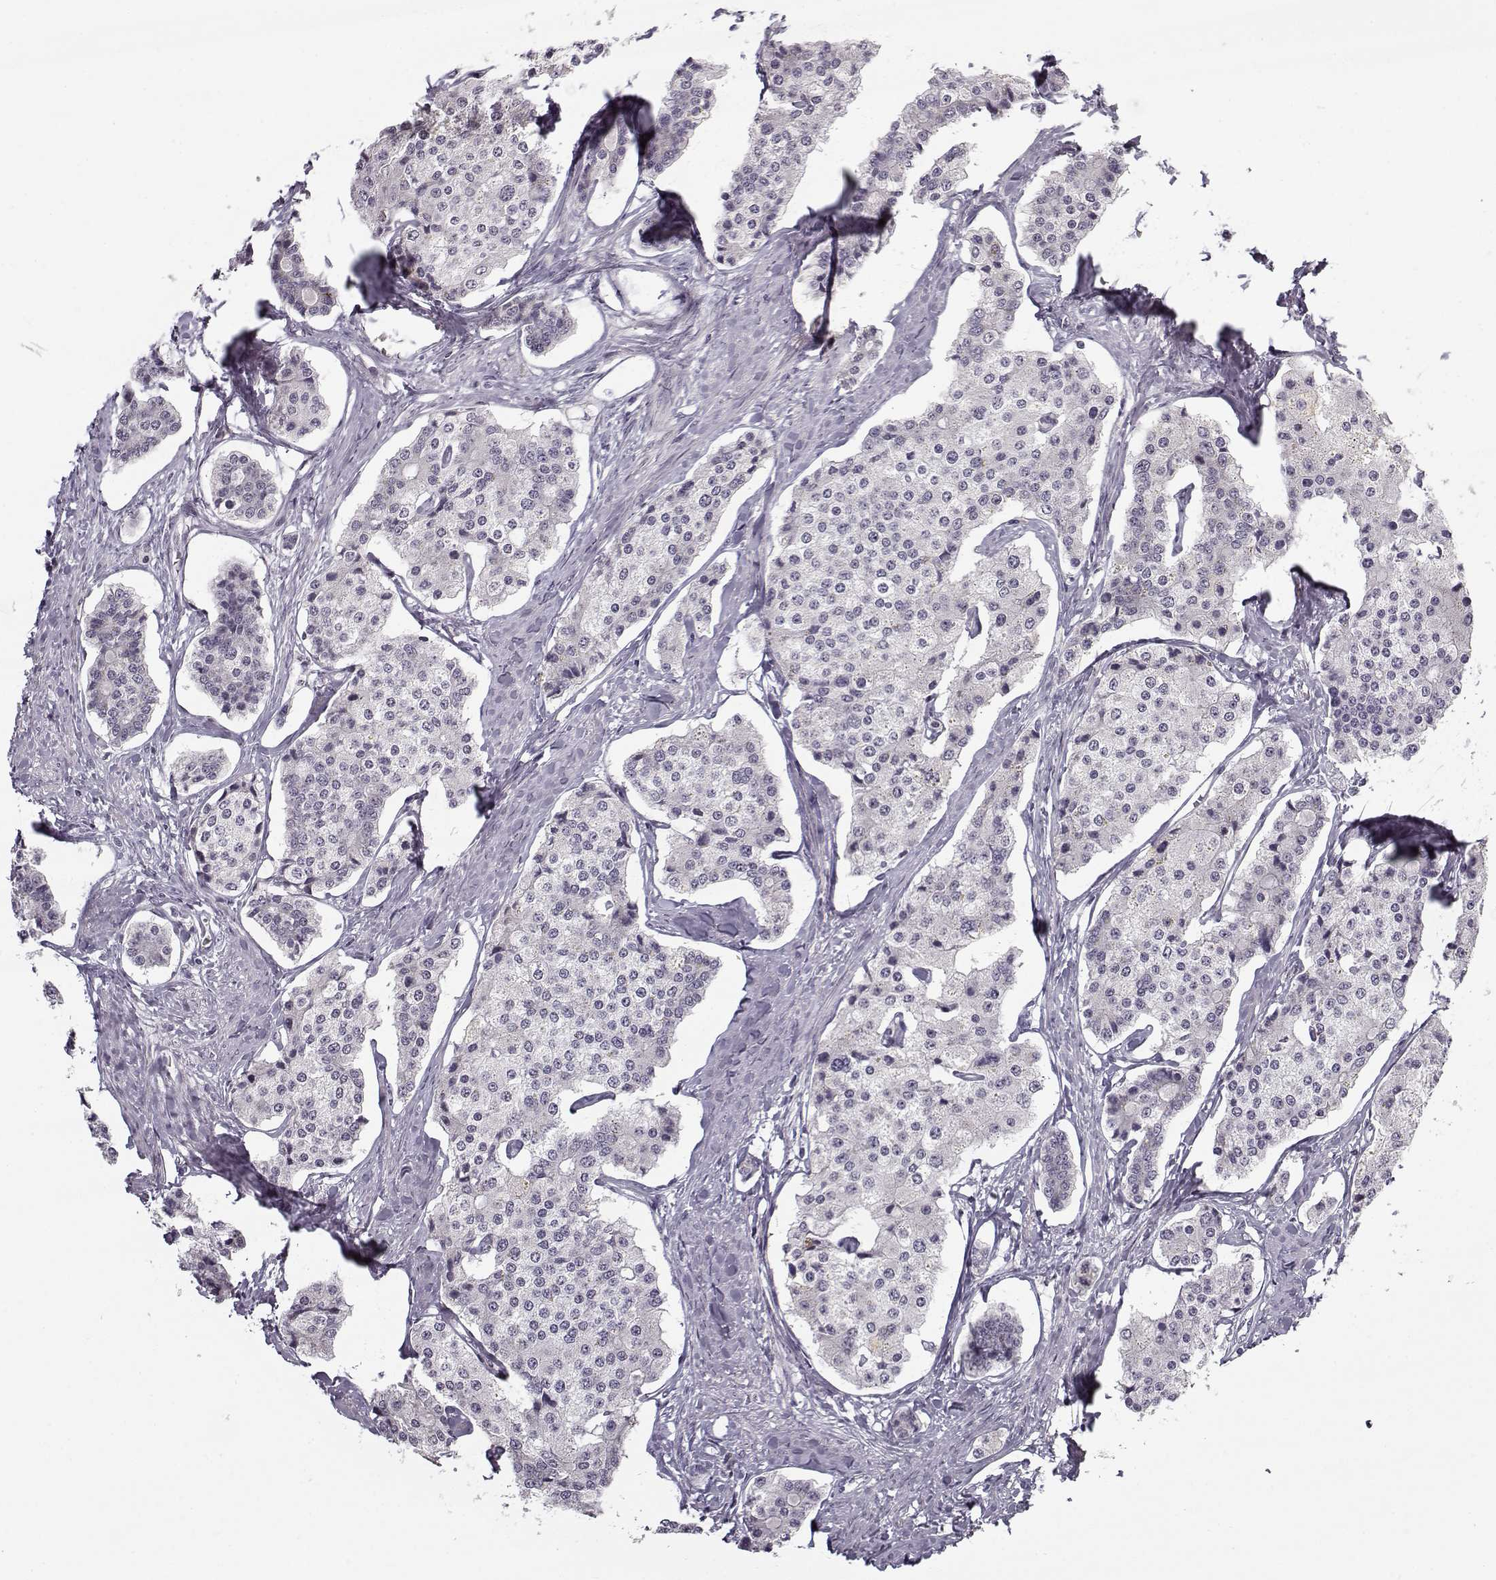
{"staining": {"intensity": "negative", "quantity": "none", "location": "none"}, "tissue": "carcinoid", "cell_type": "Tumor cells", "image_type": "cancer", "snomed": [{"axis": "morphology", "description": "Carcinoid, malignant, NOS"}, {"axis": "topography", "description": "Small intestine"}], "caption": "A photomicrograph of carcinoid stained for a protein demonstrates no brown staining in tumor cells.", "gene": "SNCA", "patient": {"sex": "female", "age": 65}}